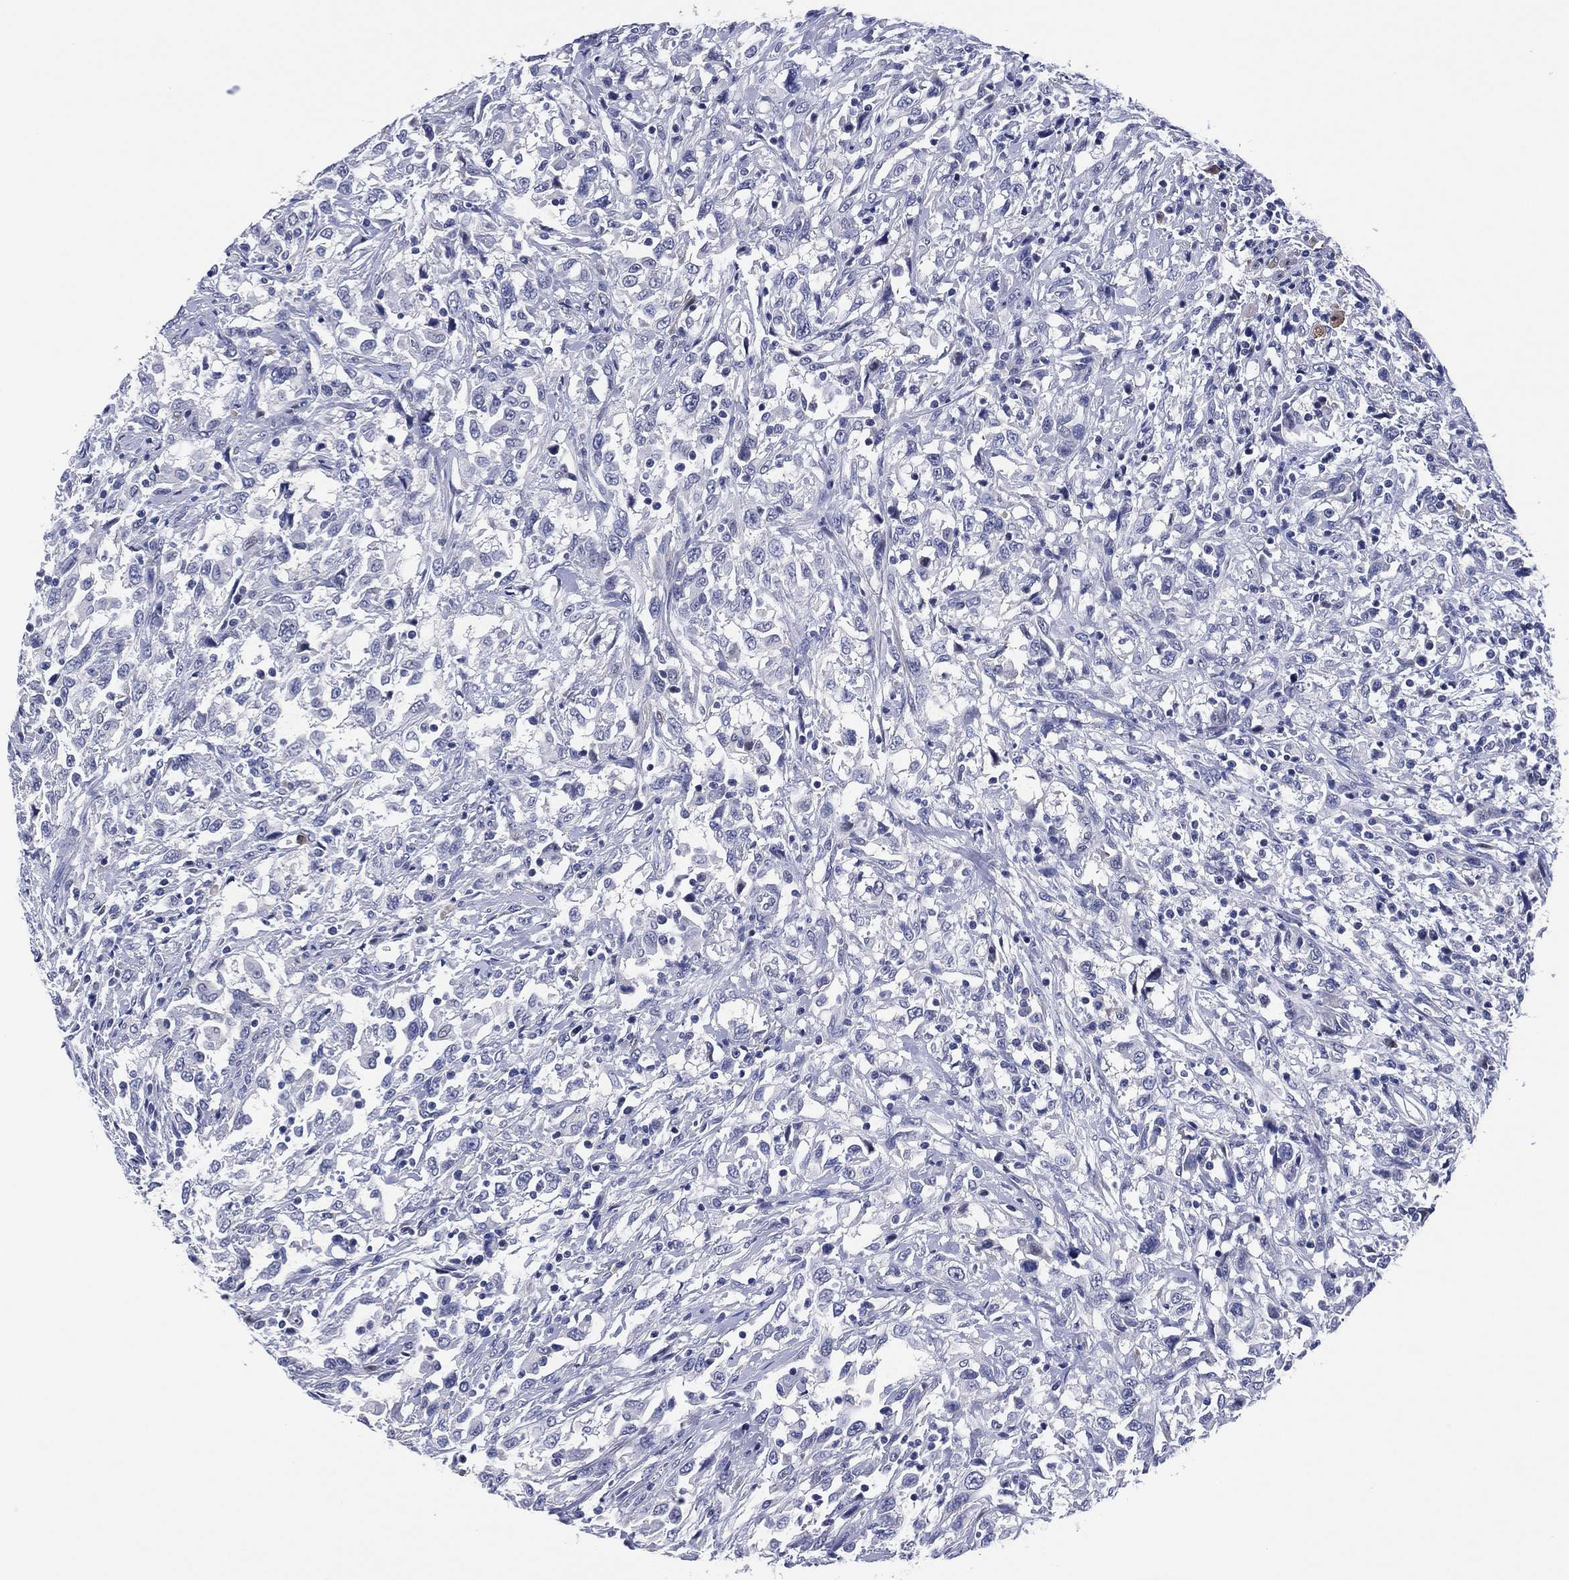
{"staining": {"intensity": "negative", "quantity": "none", "location": "none"}, "tissue": "urothelial cancer", "cell_type": "Tumor cells", "image_type": "cancer", "snomed": [{"axis": "morphology", "description": "Urothelial carcinoma, NOS"}, {"axis": "morphology", "description": "Urothelial carcinoma, High grade"}, {"axis": "topography", "description": "Urinary bladder"}], "caption": "Immunohistochemistry (IHC) histopathology image of neoplastic tissue: human urothelial cancer stained with DAB (3,3'-diaminobenzidine) exhibits no significant protein expression in tumor cells.", "gene": "CLIP3", "patient": {"sex": "female", "age": 64}}